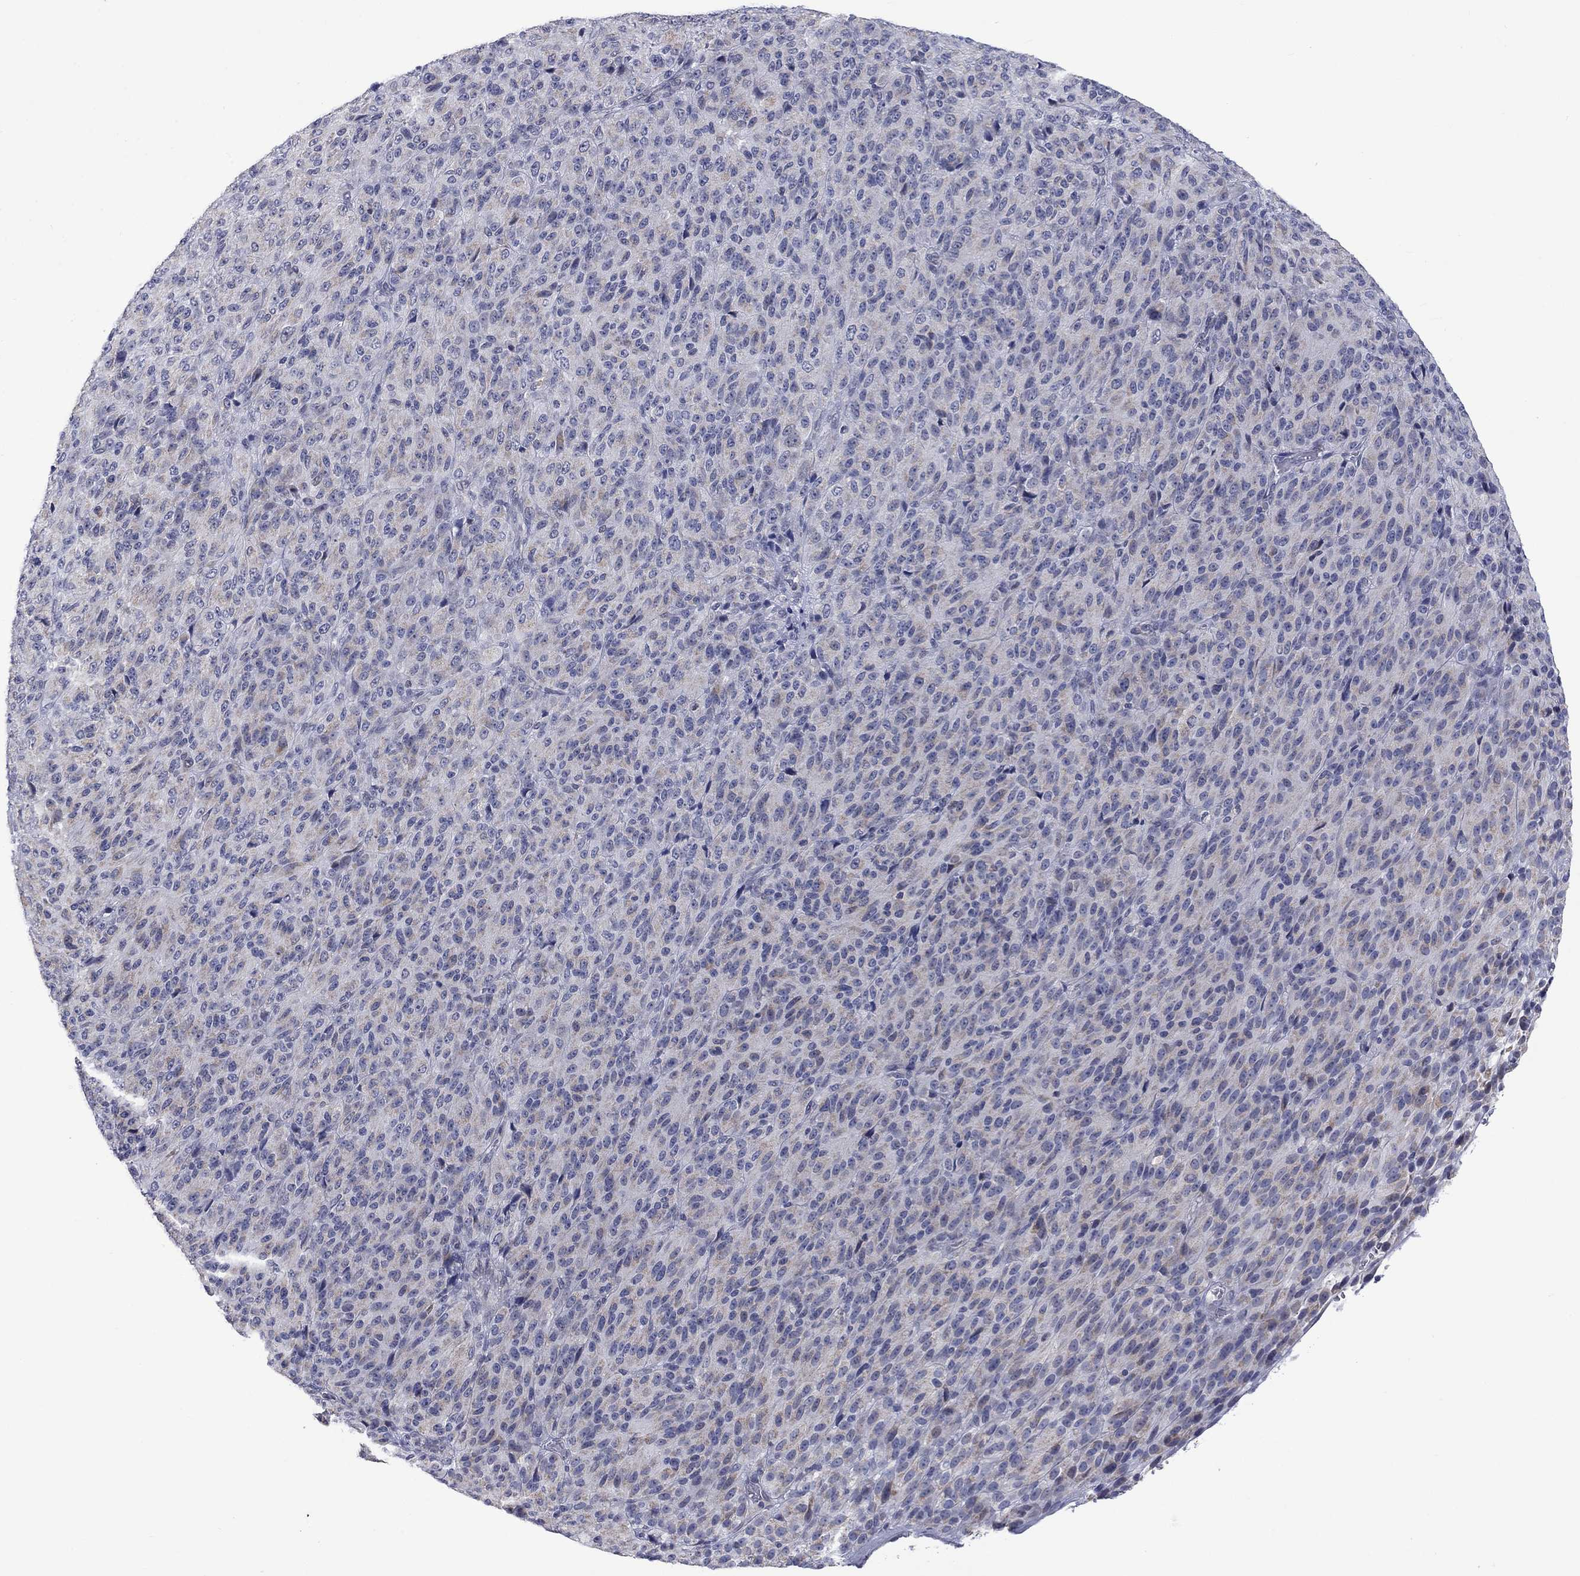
{"staining": {"intensity": "weak", "quantity": "<25%", "location": "cytoplasmic/membranous"}, "tissue": "melanoma", "cell_type": "Tumor cells", "image_type": "cancer", "snomed": [{"axis": "morphology", "description": "Malignant melanoma, Metastatic site"}, {"axis": "topography", "description": "Brain"}], "caption": "This is a histopathology image of immunohistochemistry (IHC) staining of melanoma, which shows no staining in tumor cells.", "gene": "KCNJ16", "patient": {"sex": "female", "age": 56}}